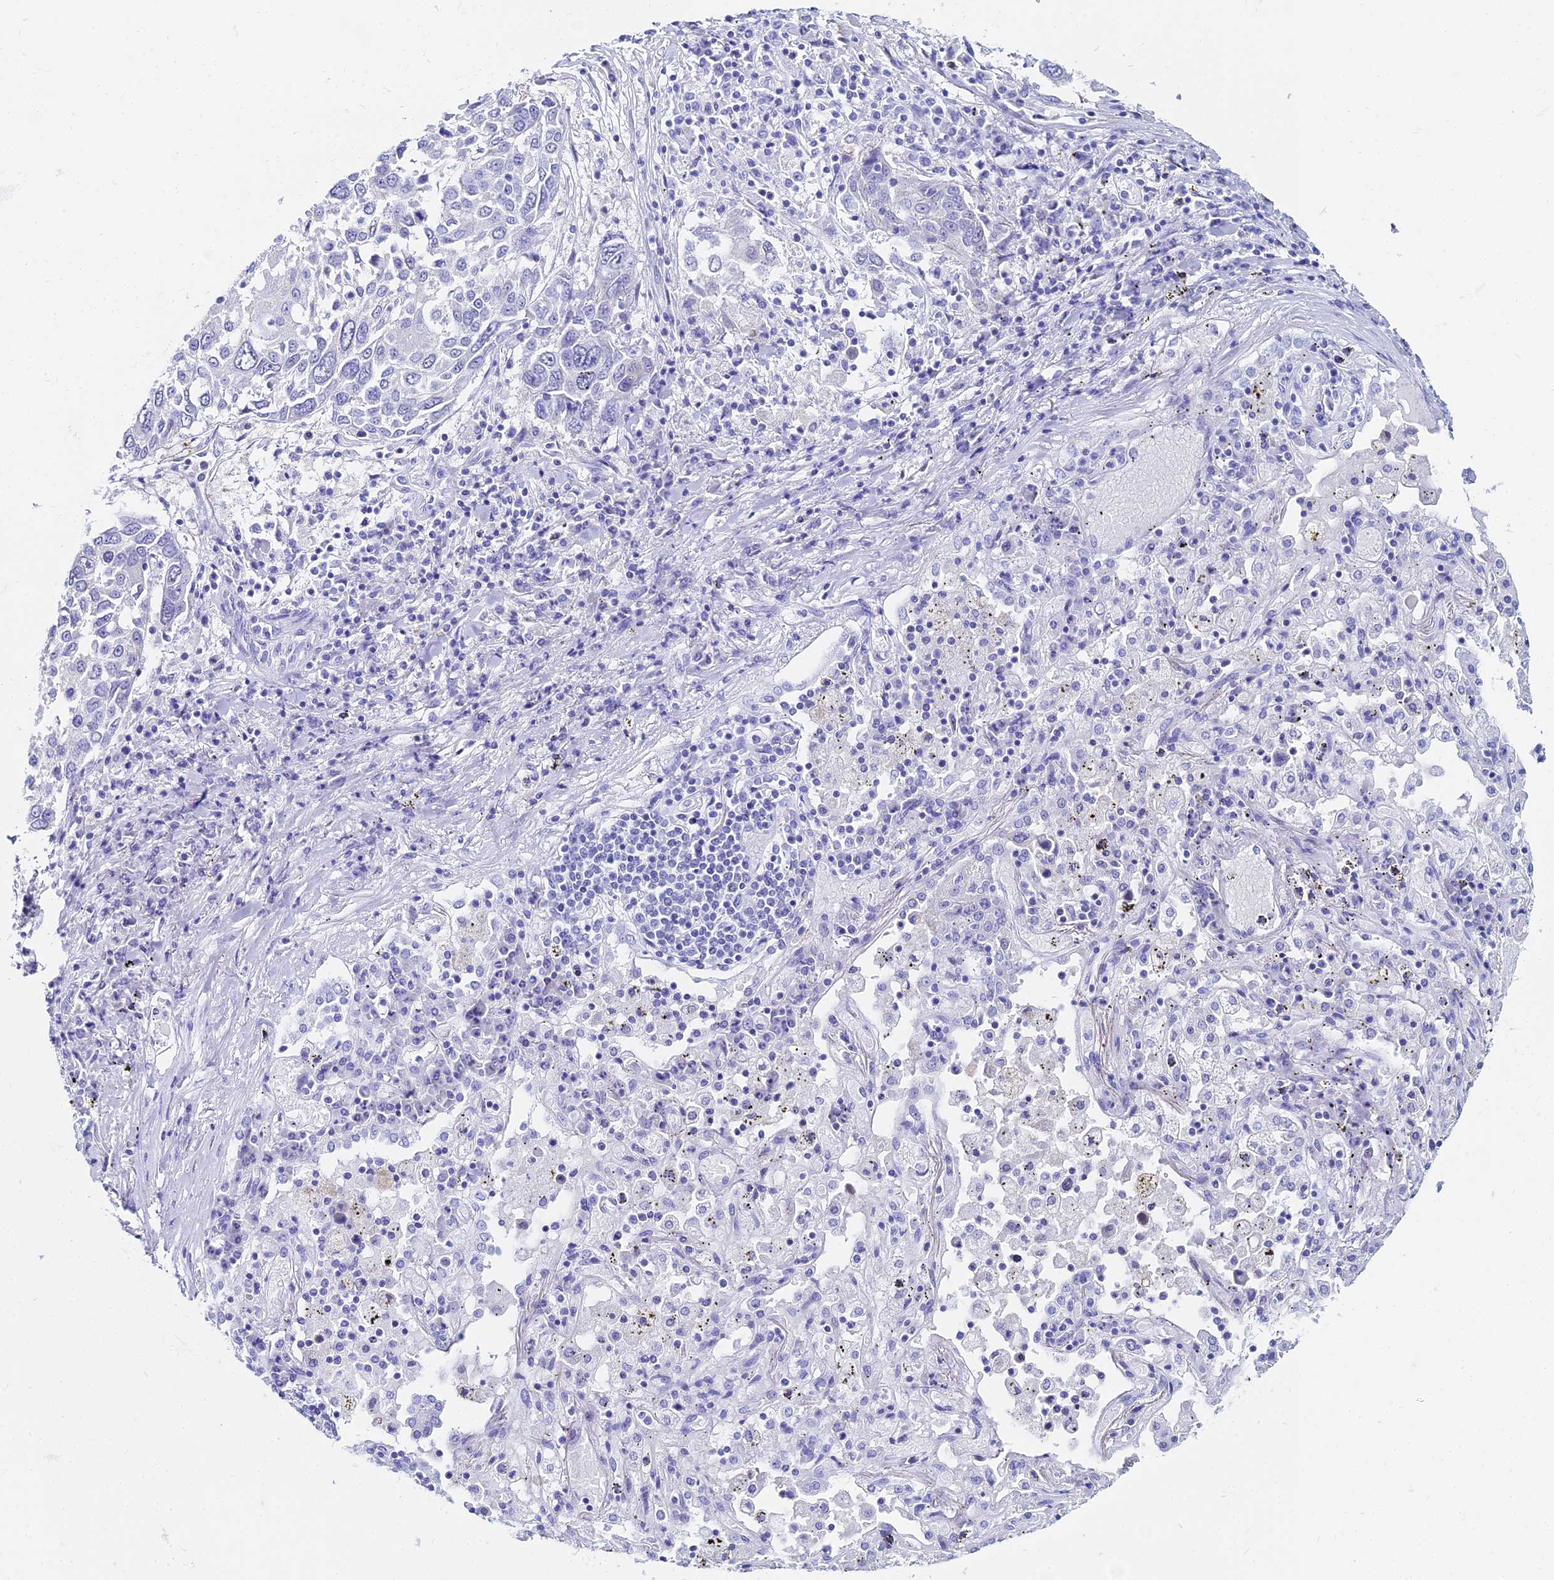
{"staining": {"intensity": "negative", "quantity": "none", "location": "none"}, "tissue": "lung cancer", "cell_type": "Tumor cells", "image_type": "cancer", "snomed": [{"axis": "morphology", "description": "Squamous cell carcinoma, NOS"}, {"axis": "topography", "description": "Lung"}], "caption": "Protein analysis of squamous cell carcinoma (lung) reveals no significant staining in tumor cells.", "gene": "HSPA1L", "patient": {"sex": "male", "age": 65}}